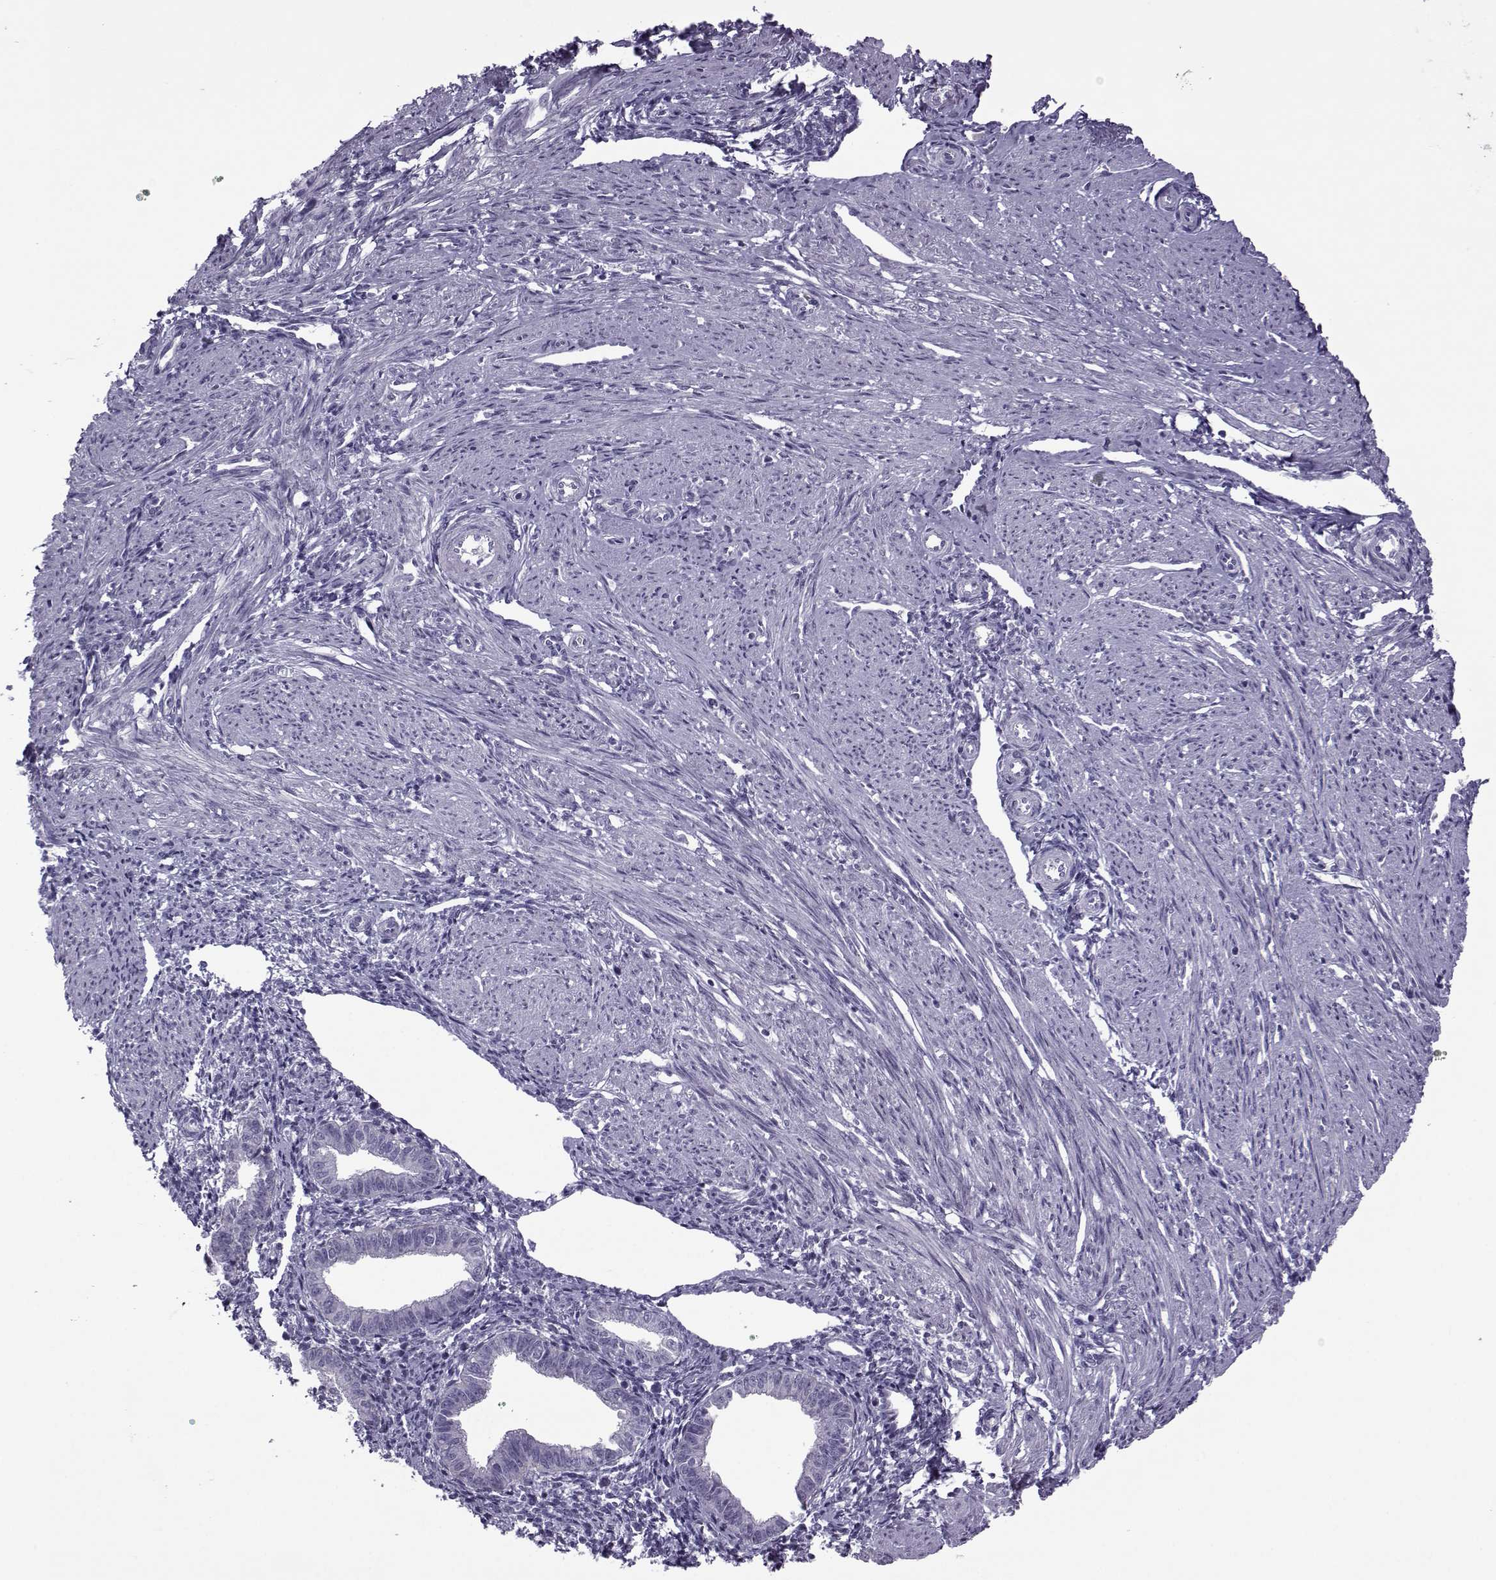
{"staining": {"intensity": "negative", "quantity": "none", "location": "none"}, "tissue": "endometrium", "cell_type": "Cells in endometrial stroma", "image_type": "normal", "snomed": [{"axis": "morphology", "description": "Normal tissue, NOS"}, {"axis": "topography", "description": "Endometrium"}], "caption": "Immunohistochemistry (IHC) of unremarkable human endometrium demonstrates no expression in cells in endometrial stroma.", "gene": "OIP5", "patient": {"sex": "female", "age": 37}}